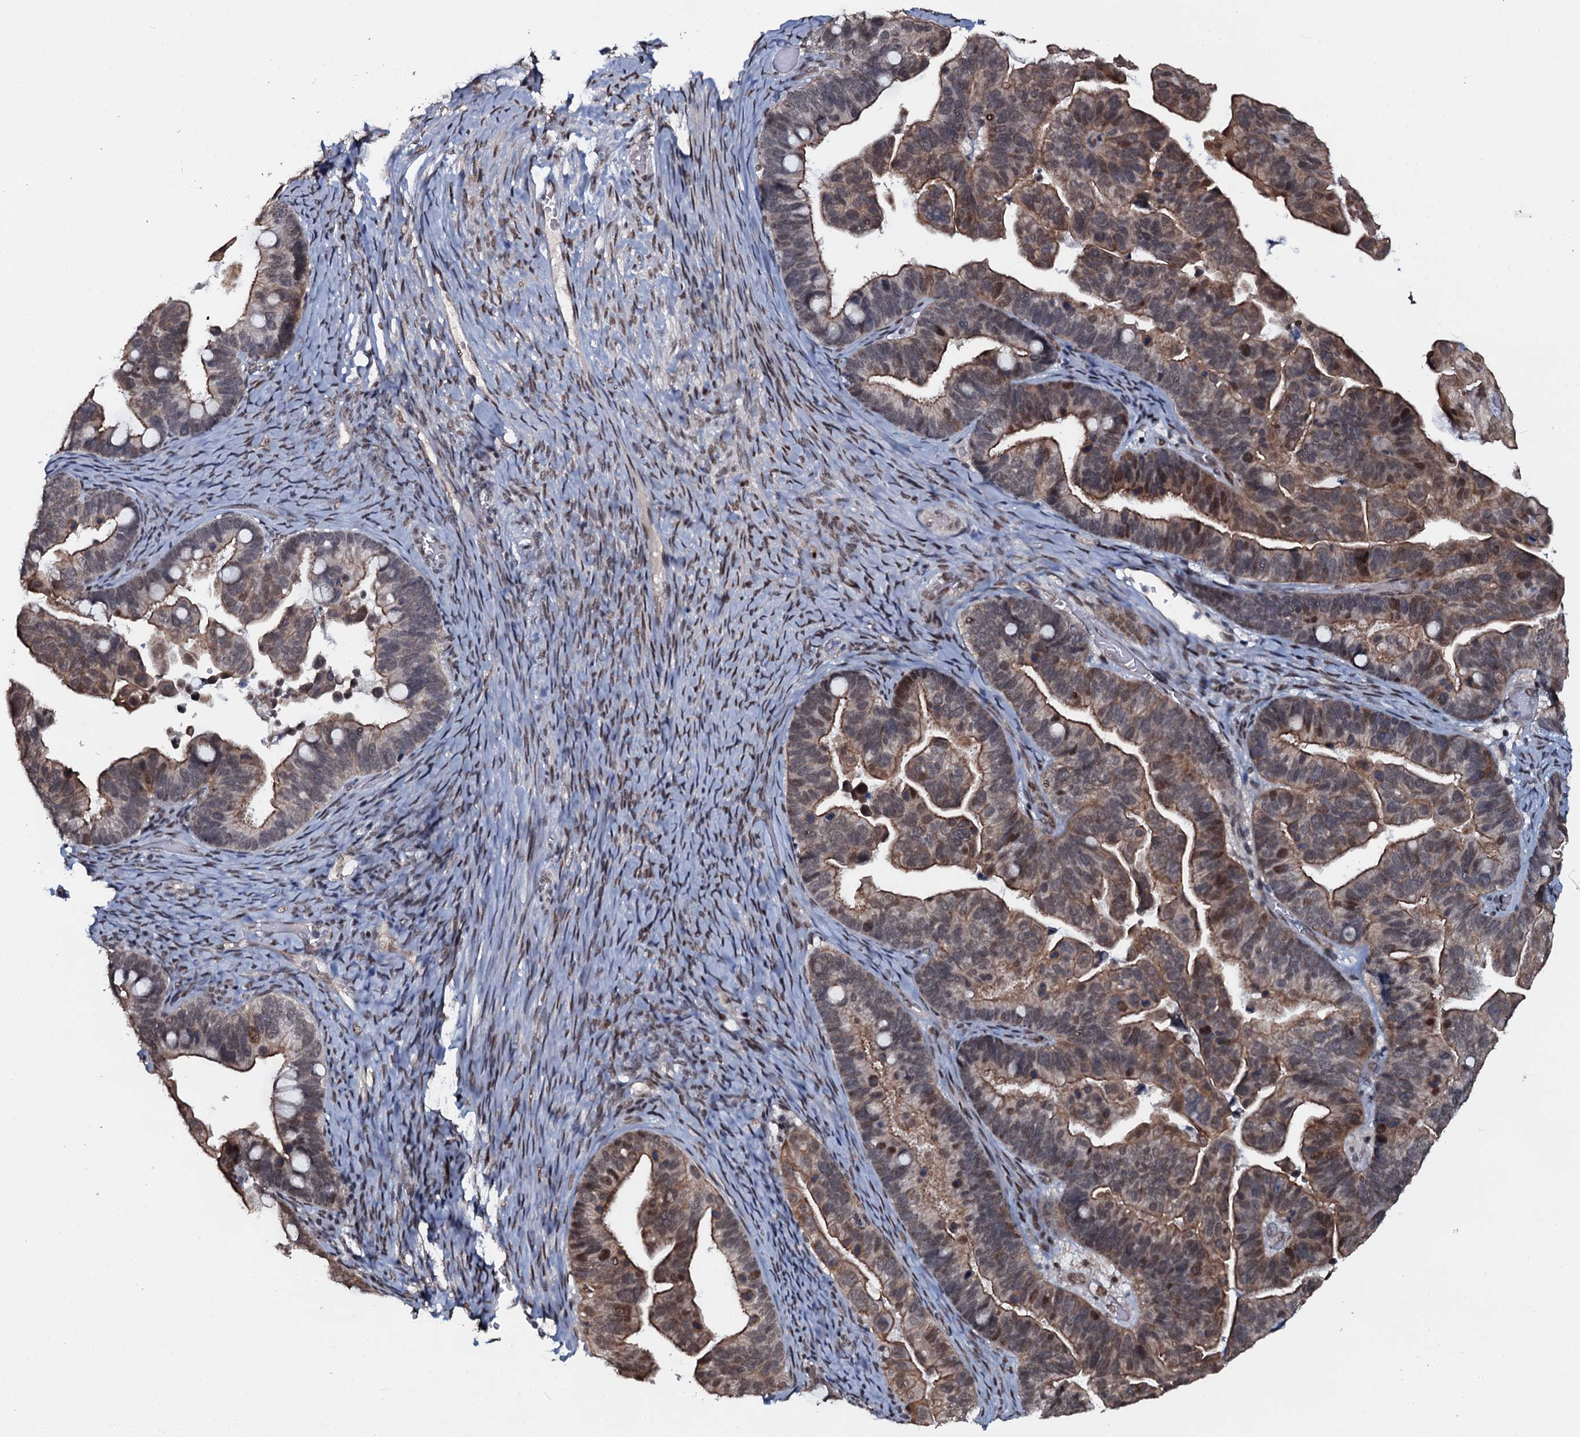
{"staining": {"intensity": "moderate", "quantity": "25%-75%", "location": "cytoplasmic/membranous,nuclear"}, "tissue": "ovarian cancer", "cell_type": "Tumor cells", "image_type": "cancer", "snomed": [{"axis": "morphology", "description": "Cystadenocarcinoma, serous, NOS"}, {"axis": "topography", "description": "Ovary"}], "caption": "This is a photomicrograph of IHC staining of ovarian cancer (serous cystadenocarcinoma), which shows moderate positivity in the cytoplasmic/membranous and nuclear of tumor cells.", "gene": "SH2D4B", "patient": {"sex": "female", "age": 56}}